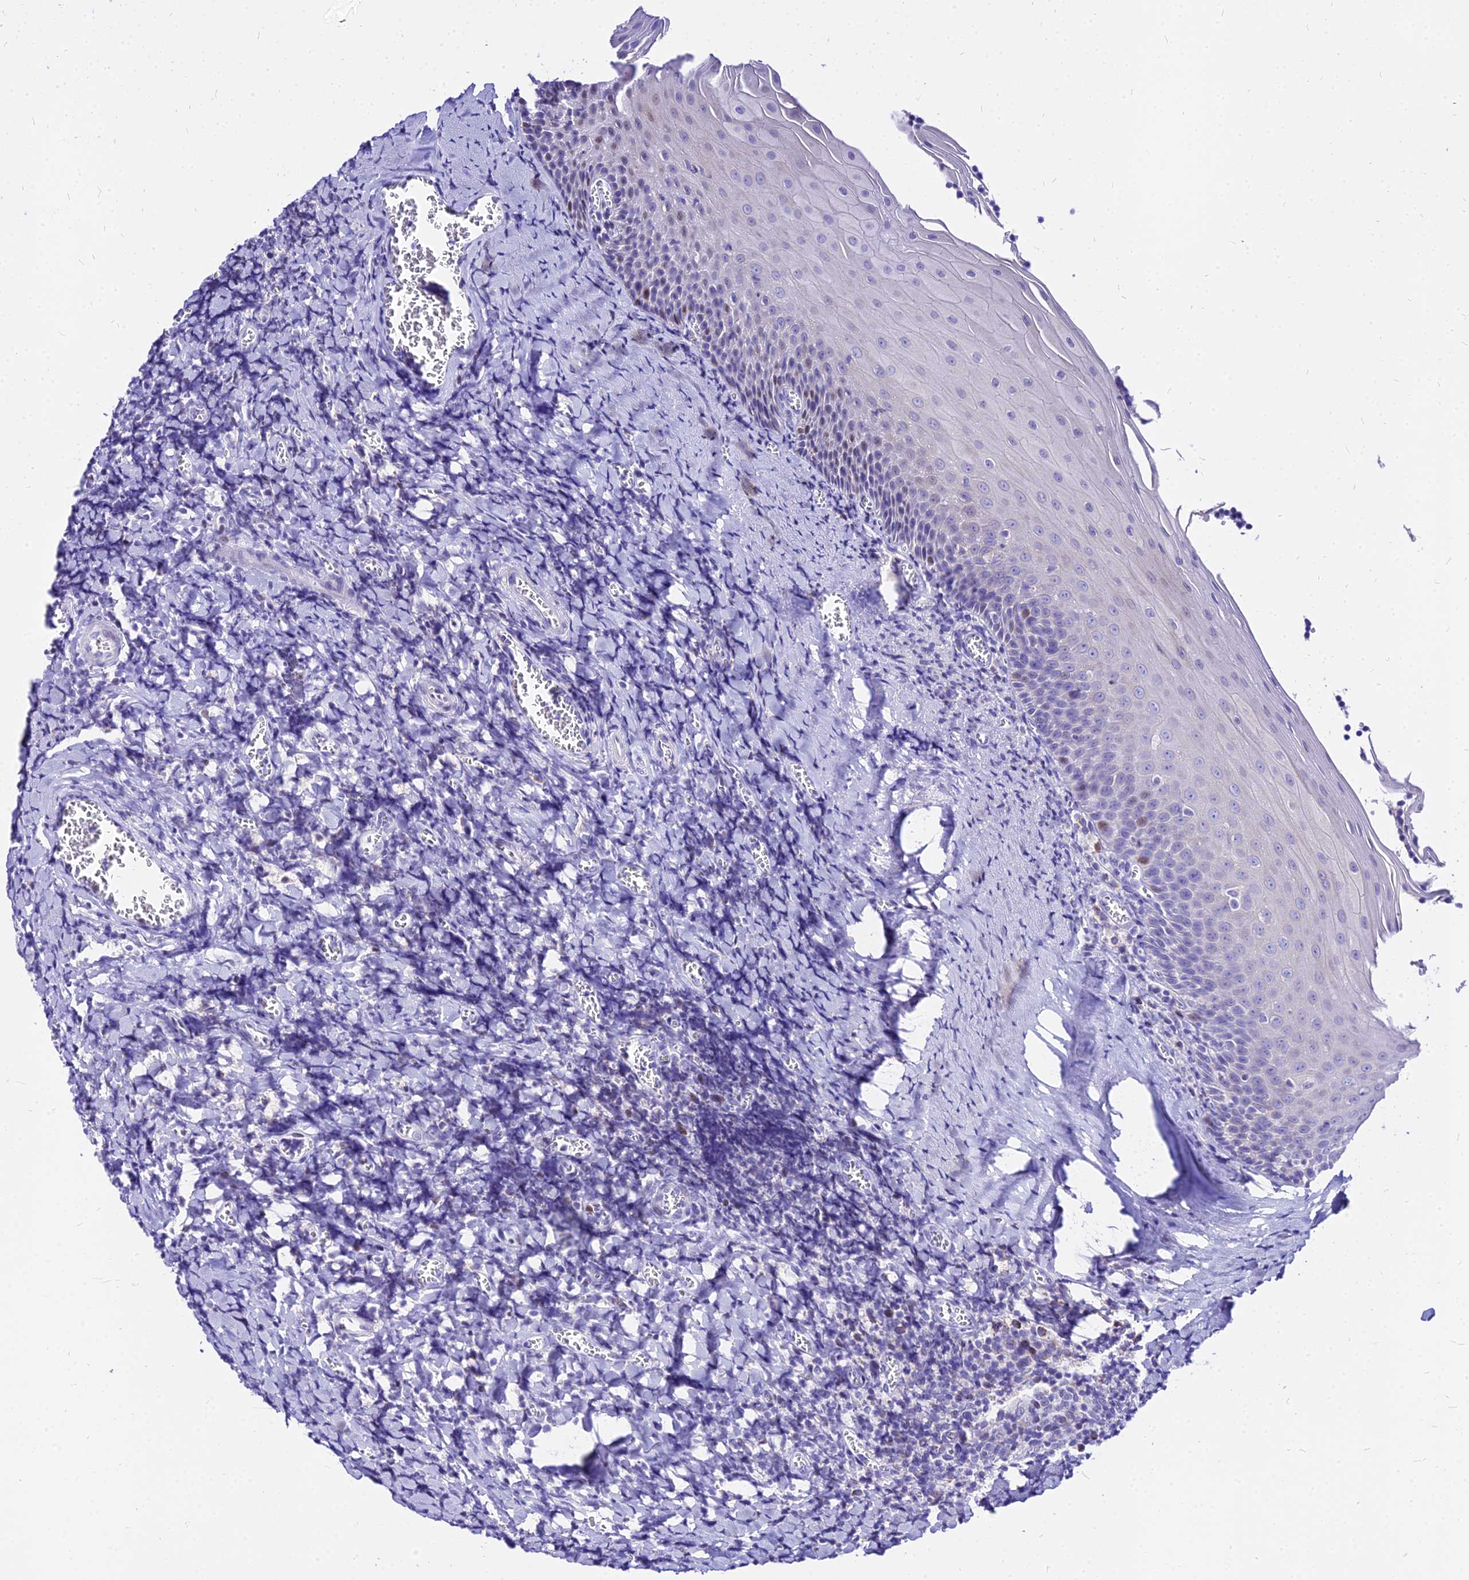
{"staining": {"intensity": "negative", "quantity": "none", "location": "none"}, "tissue": "tonsil", "cell_type": "Germinal center cells", "image_type": "normal", "snomed": [{"axis": "morphology", "description": "Normal tissue, NOS"}, {"axis": "topography", "description": "Tonsil"}], "caption": "High magnification brightfield microscopy of normal tonsil stained with DAB (3,3'-diaminobenzidine) (brown) and counterstained with hematoxylin (blue): germinal center cells show no significant positivity. Nuclei are stained in blue.", "gene": "CARD18", "patient": {"sex": "male", "age": 27}}